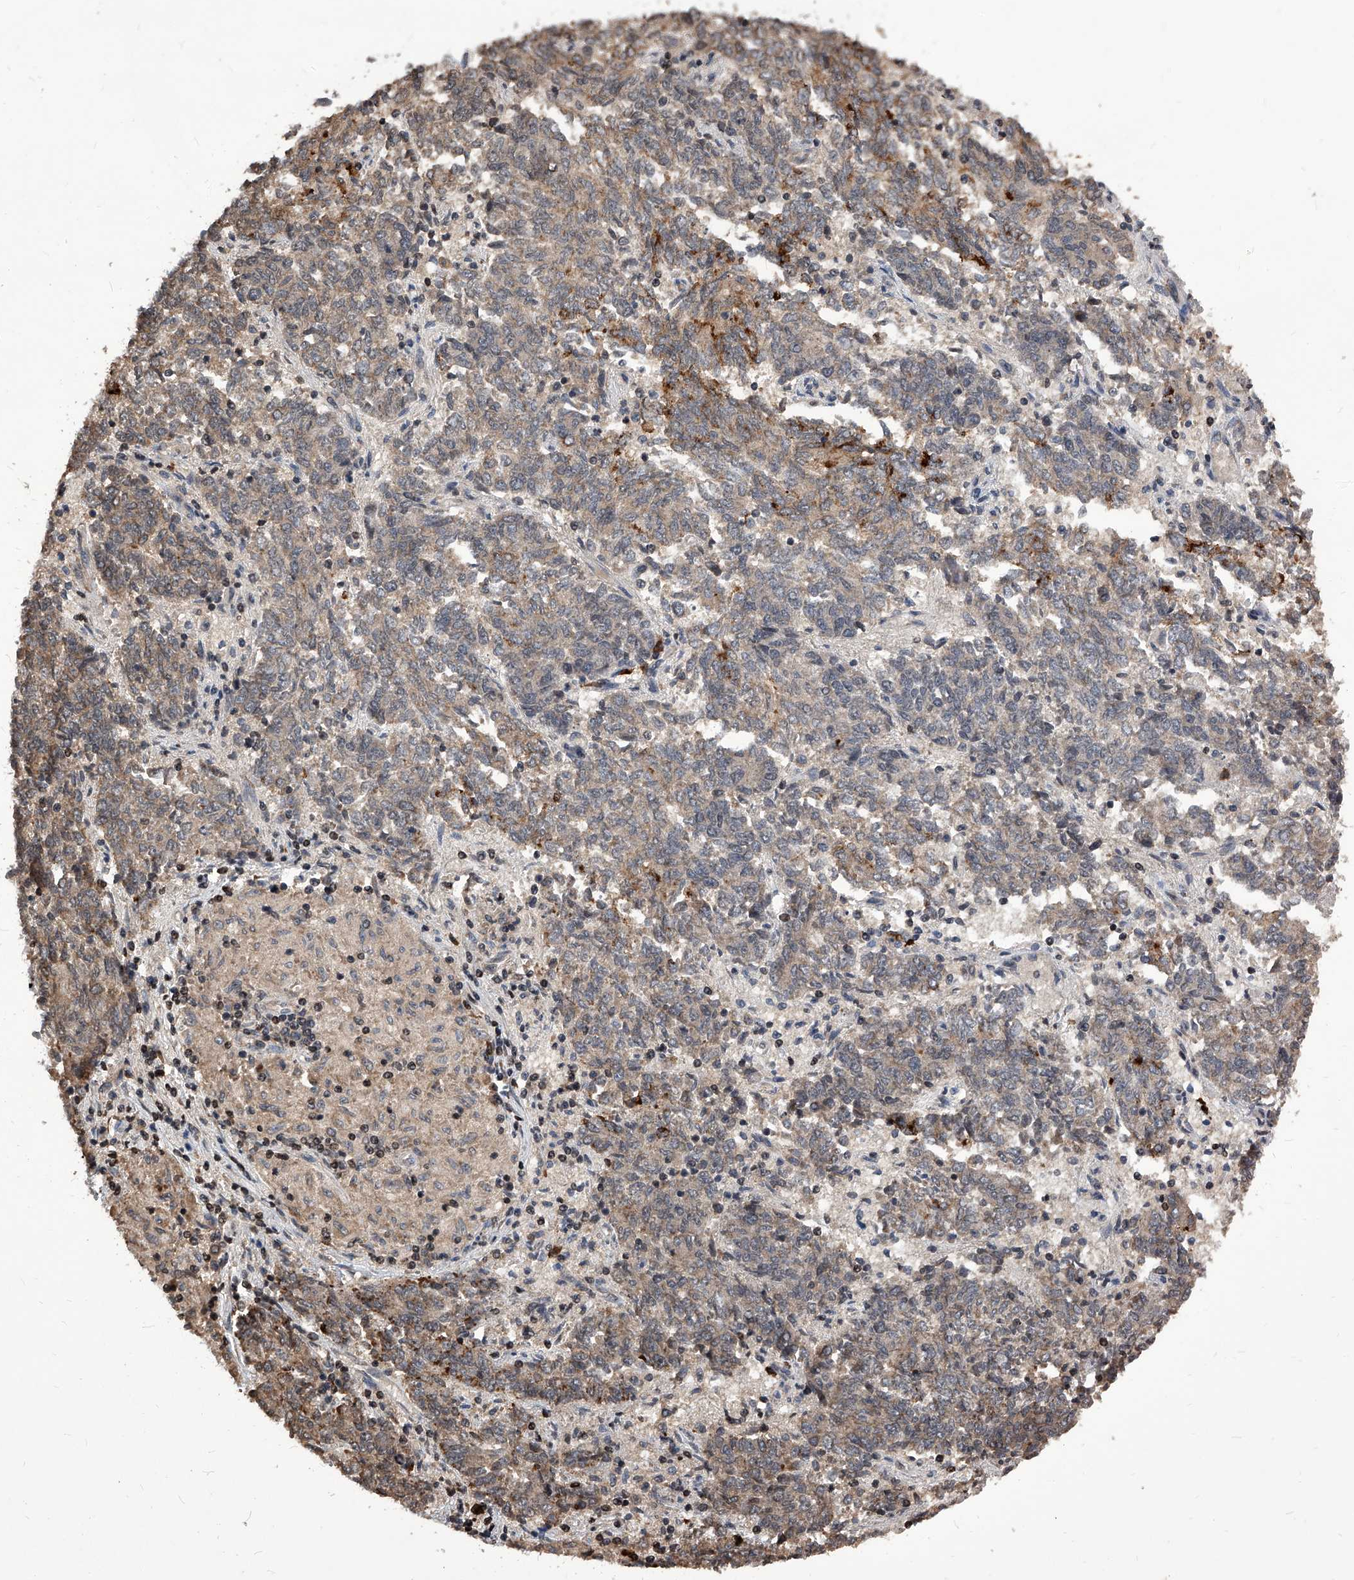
{"staining": {"intensity": "moderate", "quantity": "<25%", "location": "cytoplasmic/membranous"}, "tissue": "endometrial cancer", "cell_type": "Tumor cells", "image_type": "cancer", "snomed": [{"axis": "morphology", "description": "Adenocarcinoma, NOS"}, {"axis": "topography", "description": "Endometrium"}], "caption": "DAB immunohistochemical staining of adenocarcinoma (endometrial) reveals moderate cytoplasmic/membranous protein staining in about <25% of tumor cells.", "gene": "ID1", "patient": {"sex": "female", "age": 80}}